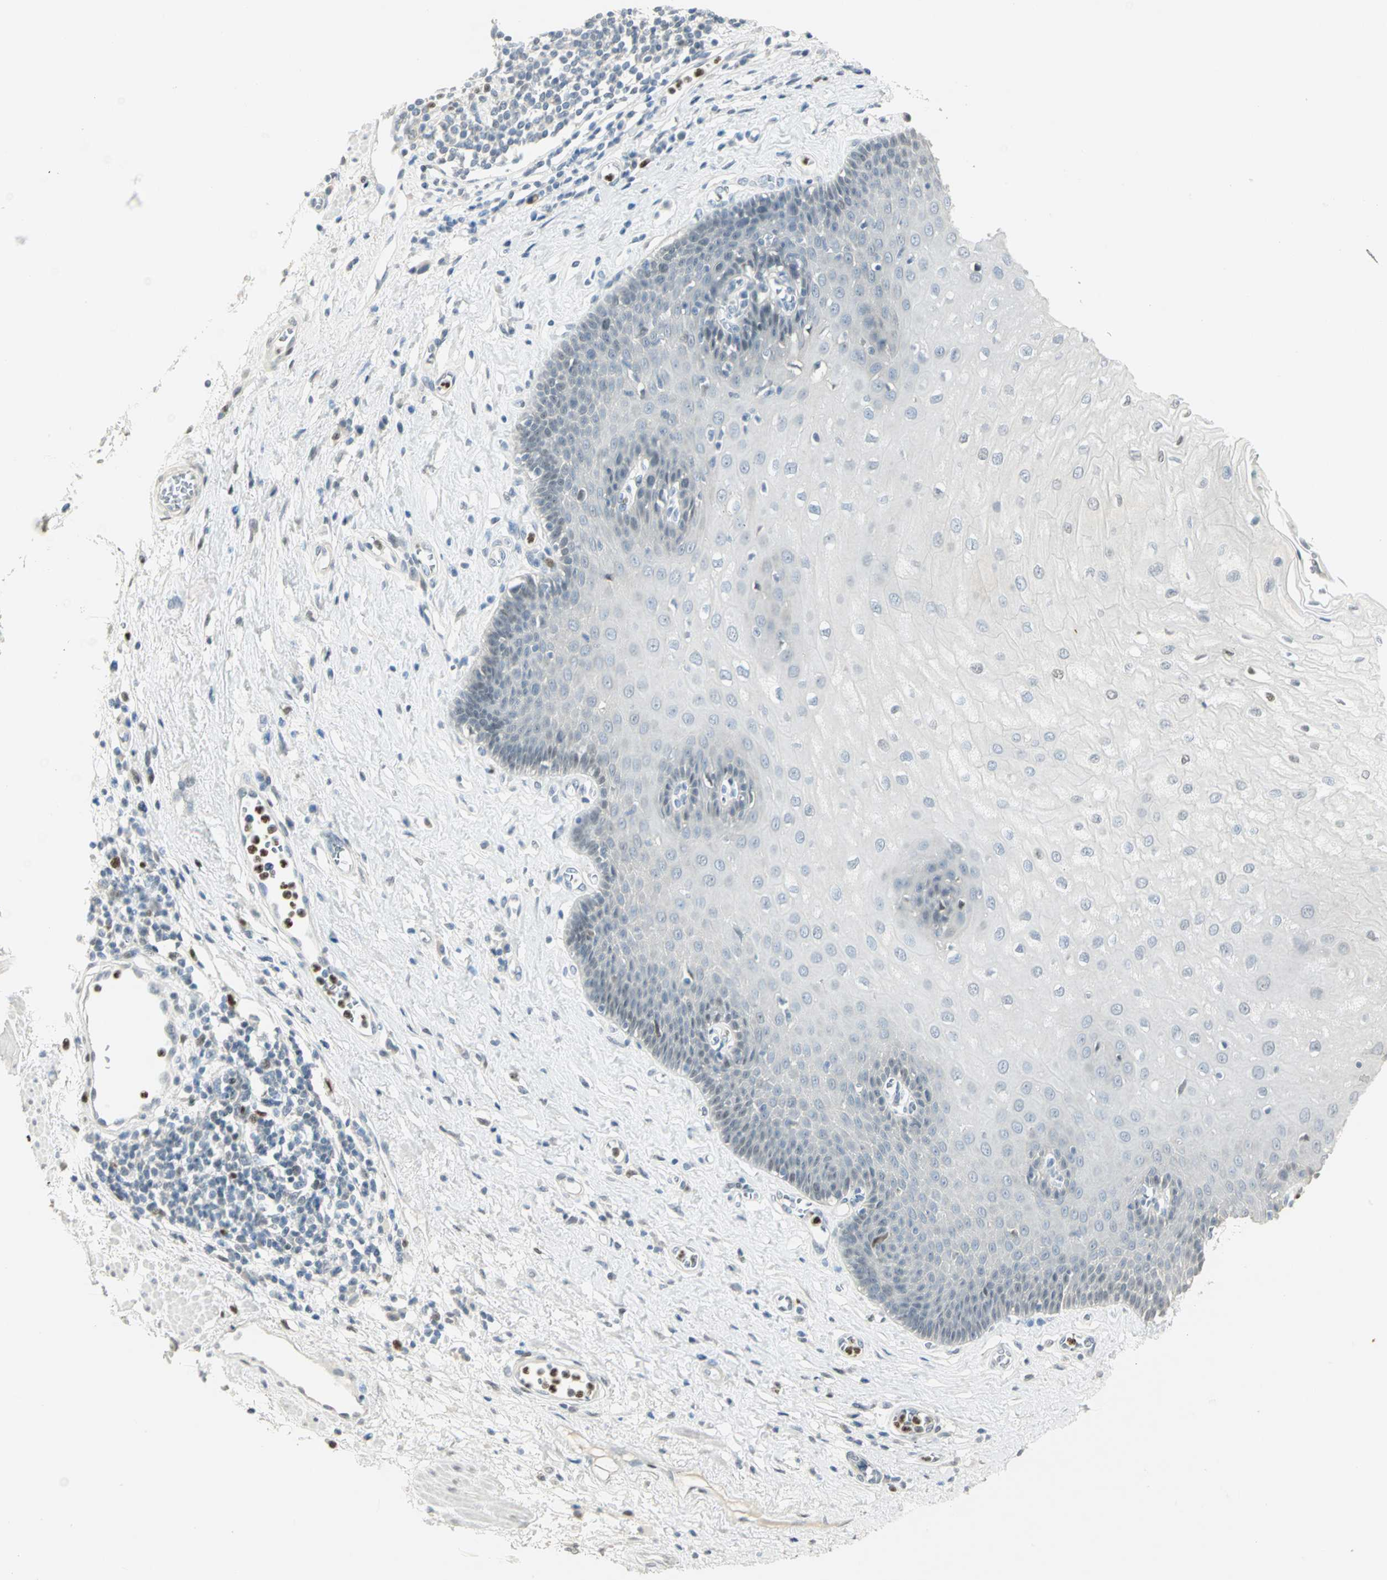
{"staining": {"intensity": "weak", "quantity": "<25%", "location": "nuclear"}, "tissue": "esophagus", "cell_type": "Squamous epithelial cells", "image_type": "normal", "snomed": [{"axis": "morphology", "description": "Normal tissue, NOS"}, {"axis": "morphology", "description": "Squamous cell carcinoma, NOS"}, {"axis": "topography", "description": "Esophagus"}], "caption": "Human esophagus stained for a protein using immunohistochemistry displays no staining in squamous epithelial cells.", "gene": "BCL6", "patient": {"sex": "male", "age": 65}}